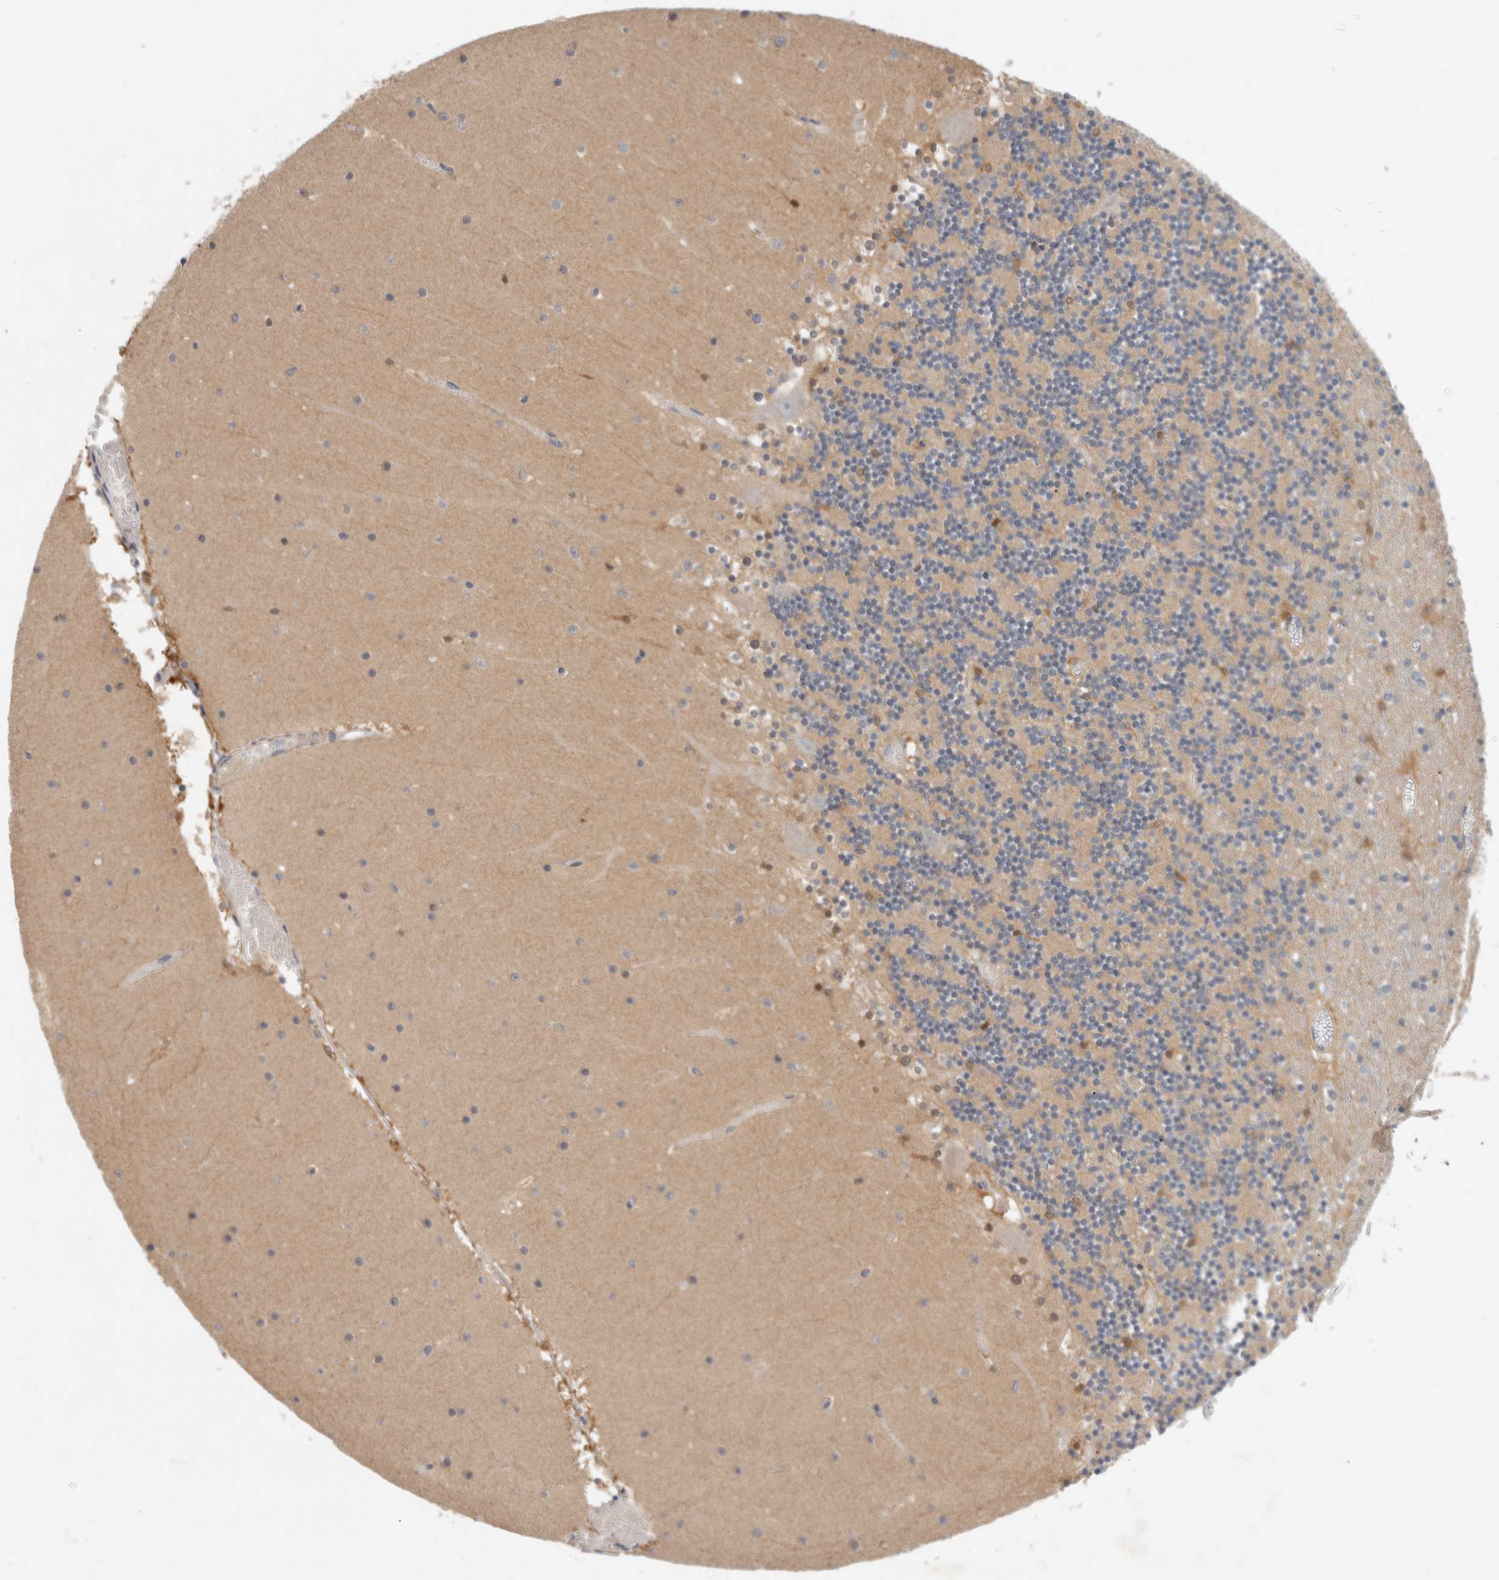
{"staining": {"intensity": "negative", "quantity": "none", "location": "none"}, "tissue": "cerebellum", "cell_type": "Cells in granular layer", "image_type": "normal", "snomed": [{"axis": "morphology", "description": "Normal tissue, NOS"}, {"axis": "topography", "description": "Cerebellum"}], "caption": "Photomicrograph shows no significant protein staining in cells in granular layer of normal cerebellum. (Immunohistochemistry (ihc), brightfield microscopy, high magnification).", "gene": "PGM1", "patient": {"sex": "female", "age": 28}}